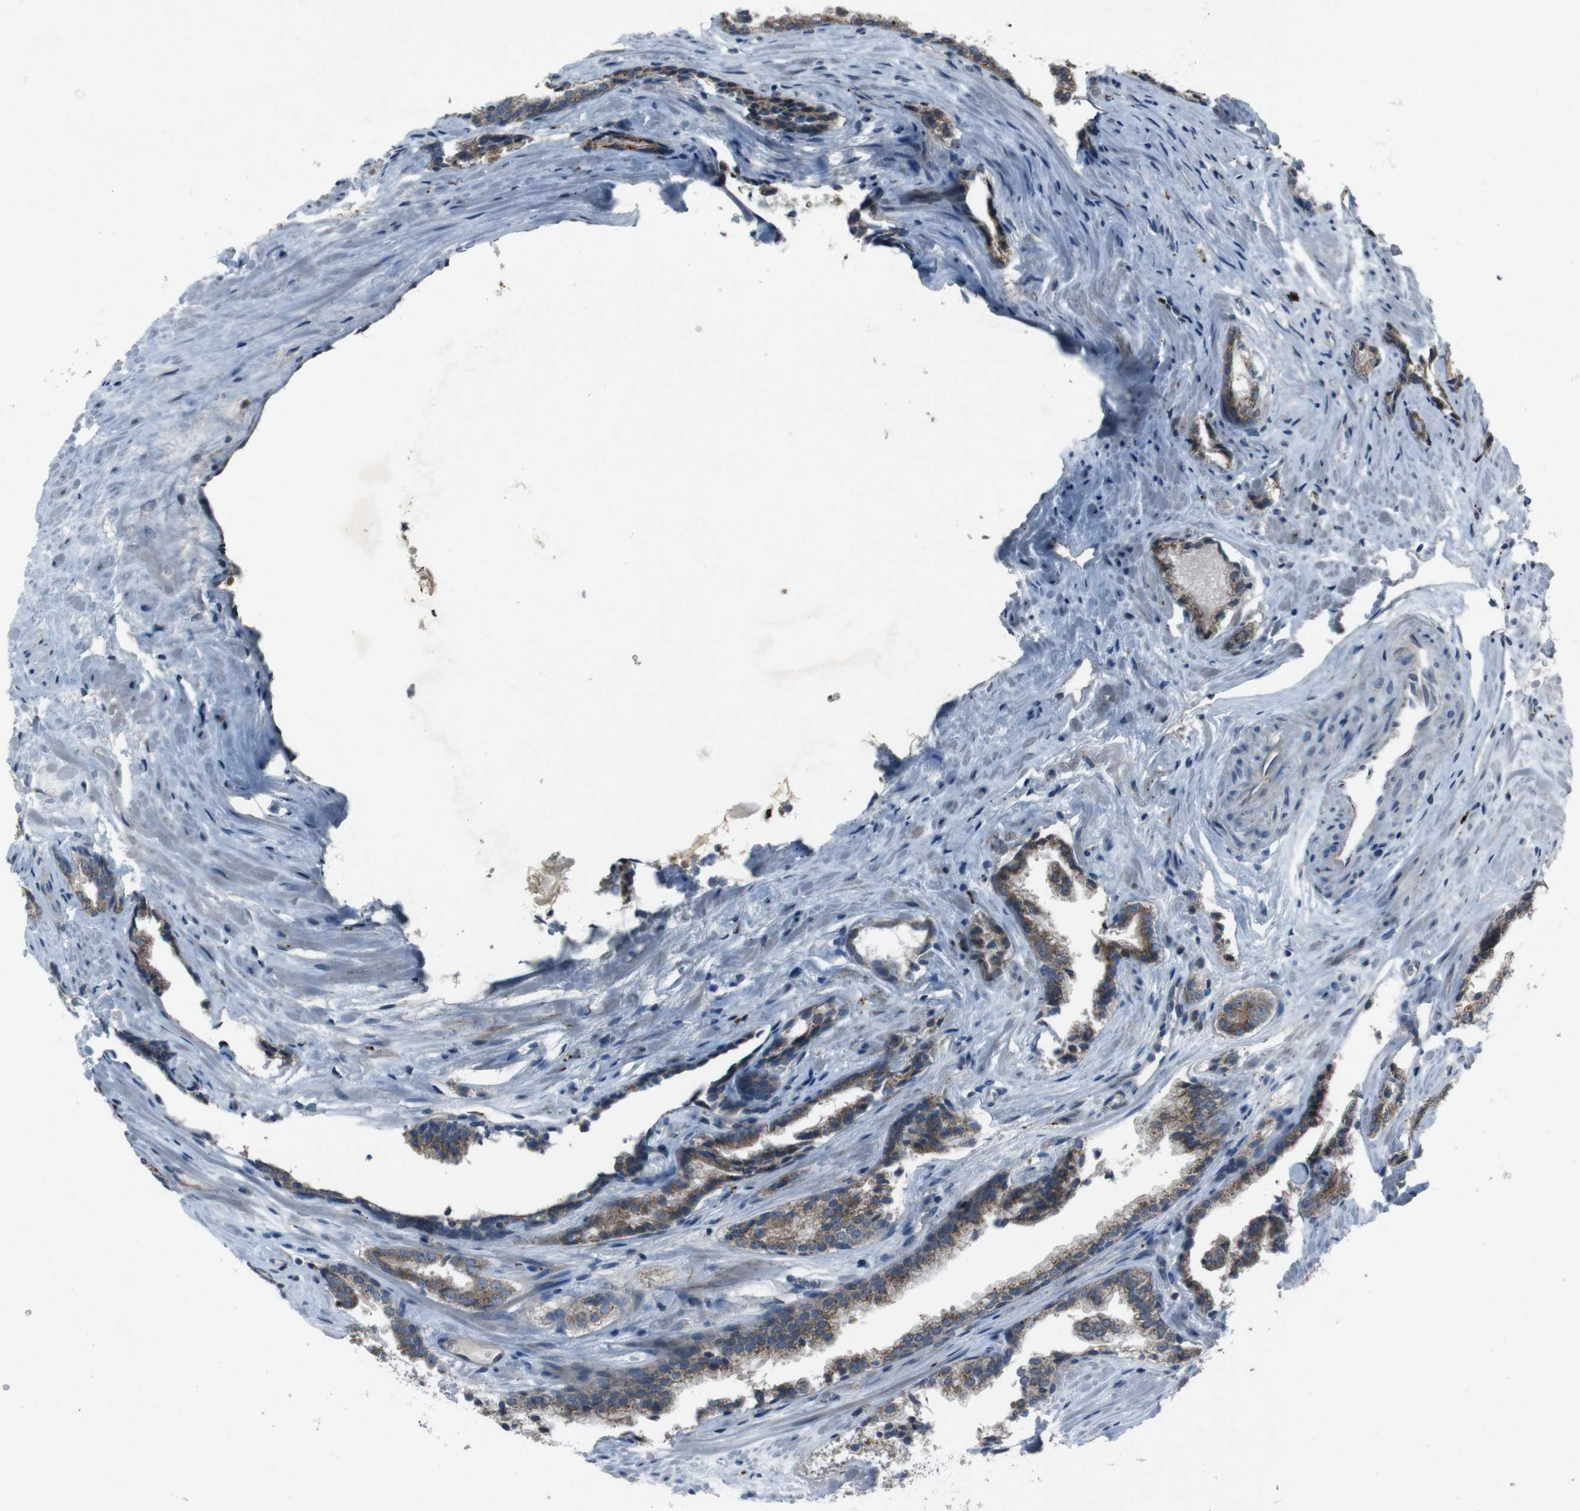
{"staining": {"intensity": "moderate", "quantity": ">75%", "location": "cytoplasmic/membranous"}, "tissue": "prostate cancer", "cell_type": "Tumor cells", "image_type": "cancer", "snomed": [{"axis": "morphology", "description": "Adenocarcinoma, Low grade"}, {"axis": "topography", "description": "Prostate"}], "caption": "Immunohistochemical staining of human prostate cancer displays medium levels of moderate cytoplasmic/membranous protein staining in about >75% of tumor cells.", "gene": "EFNA5", "patient": {"sex": "male", "age": 60}}